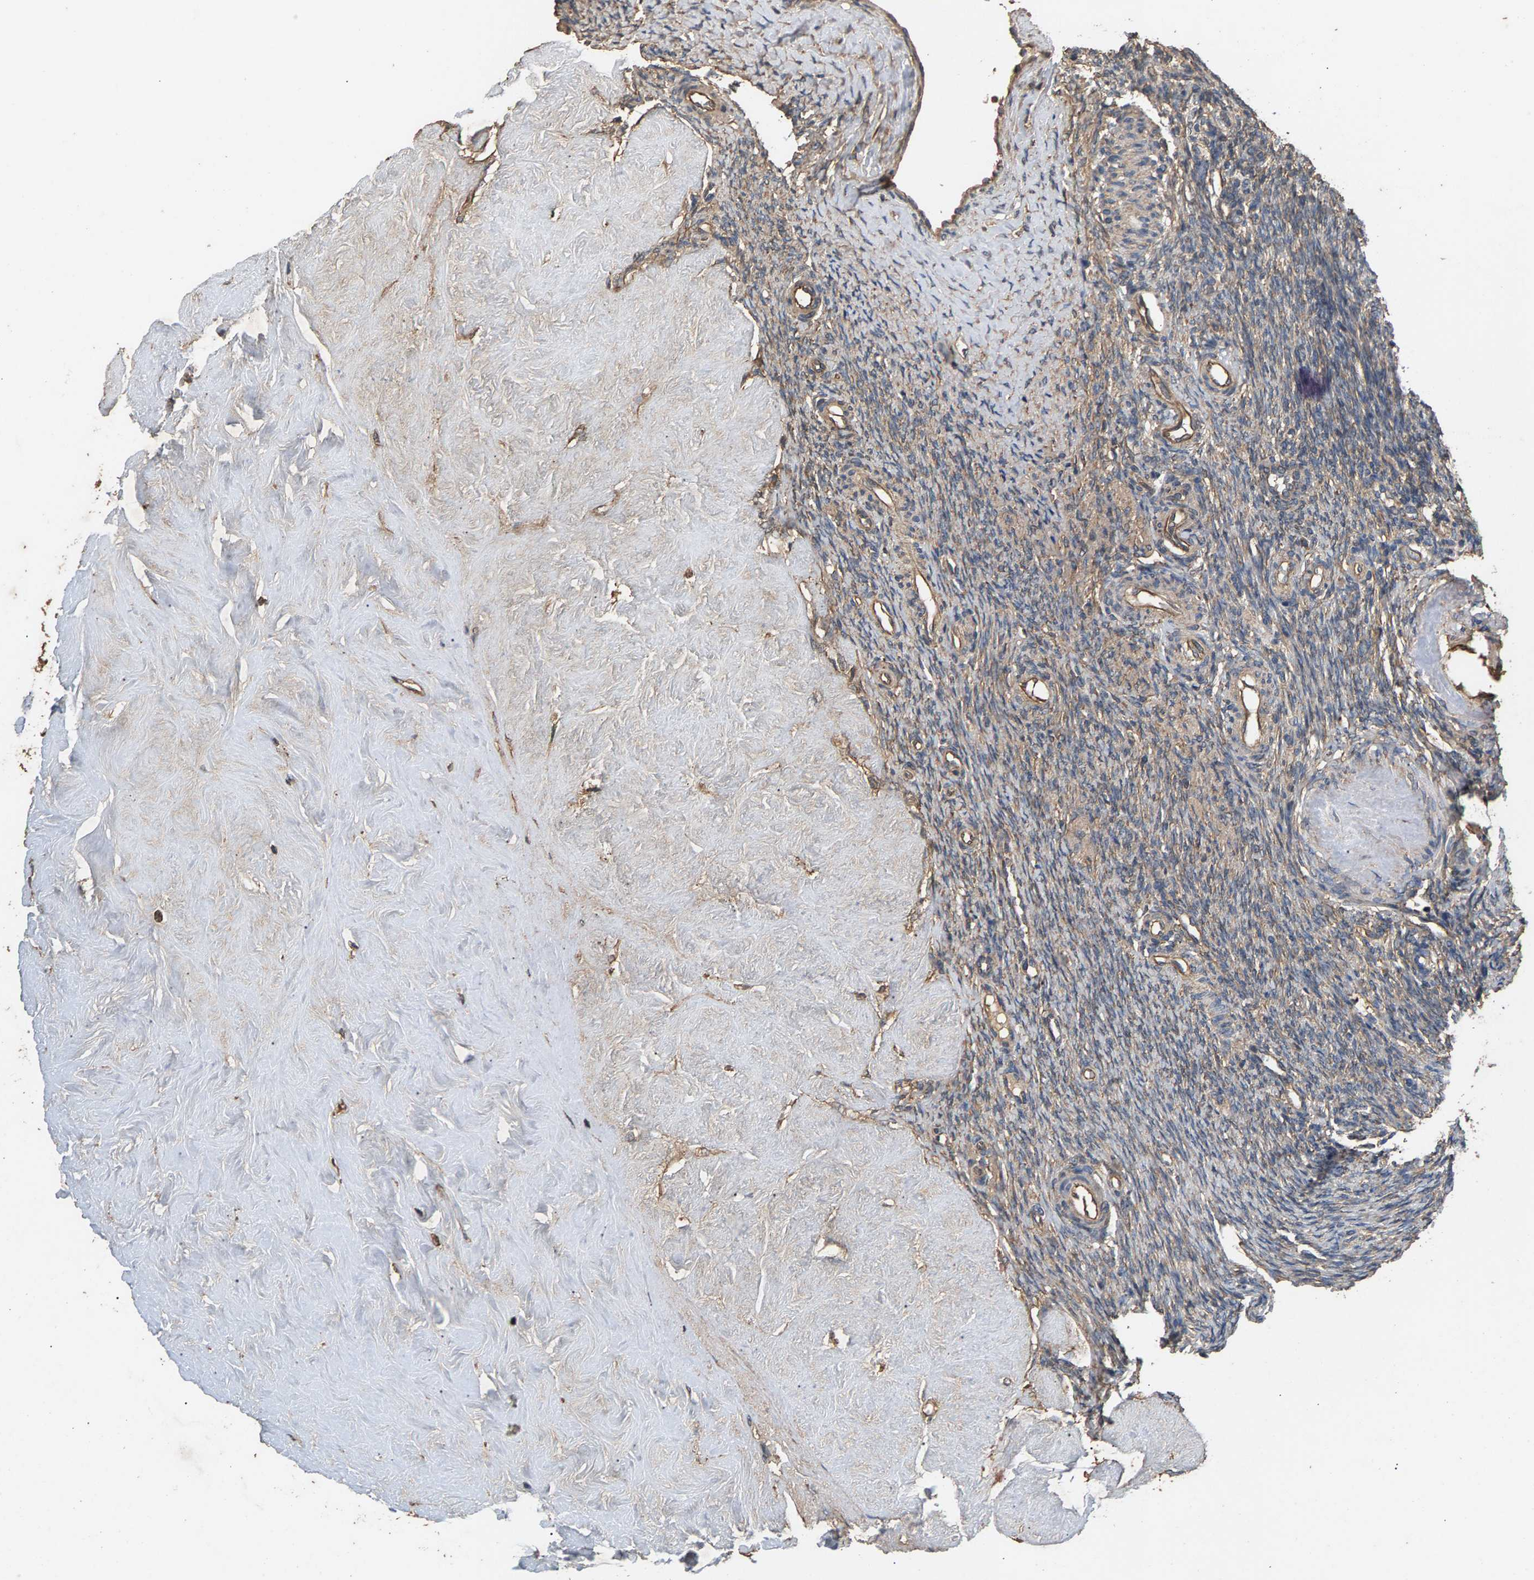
{"staining": {"intensity": "weak", "quantity": "<25%", "location": "cytoplasmic/membranous"}, "tissue": "ovary", "cell_type": "Ovarian stroma cells", "image_type": "normal", "snomed": [{"axis": "morphology", "description": "Normal tissue, NOS"}, {"axis": "topography", "description": "Ovary"}], "caption": "A high-resolution micrograph shows immunohistochemistry (IHC) staining of unremarkable ovary, which reveals no significant positivity in ovarian stroma cells. (DAB IHC with hematoxylin counter stain).", "gene": "HTRA3", "patient": {"sex": "female", "age": 41}}